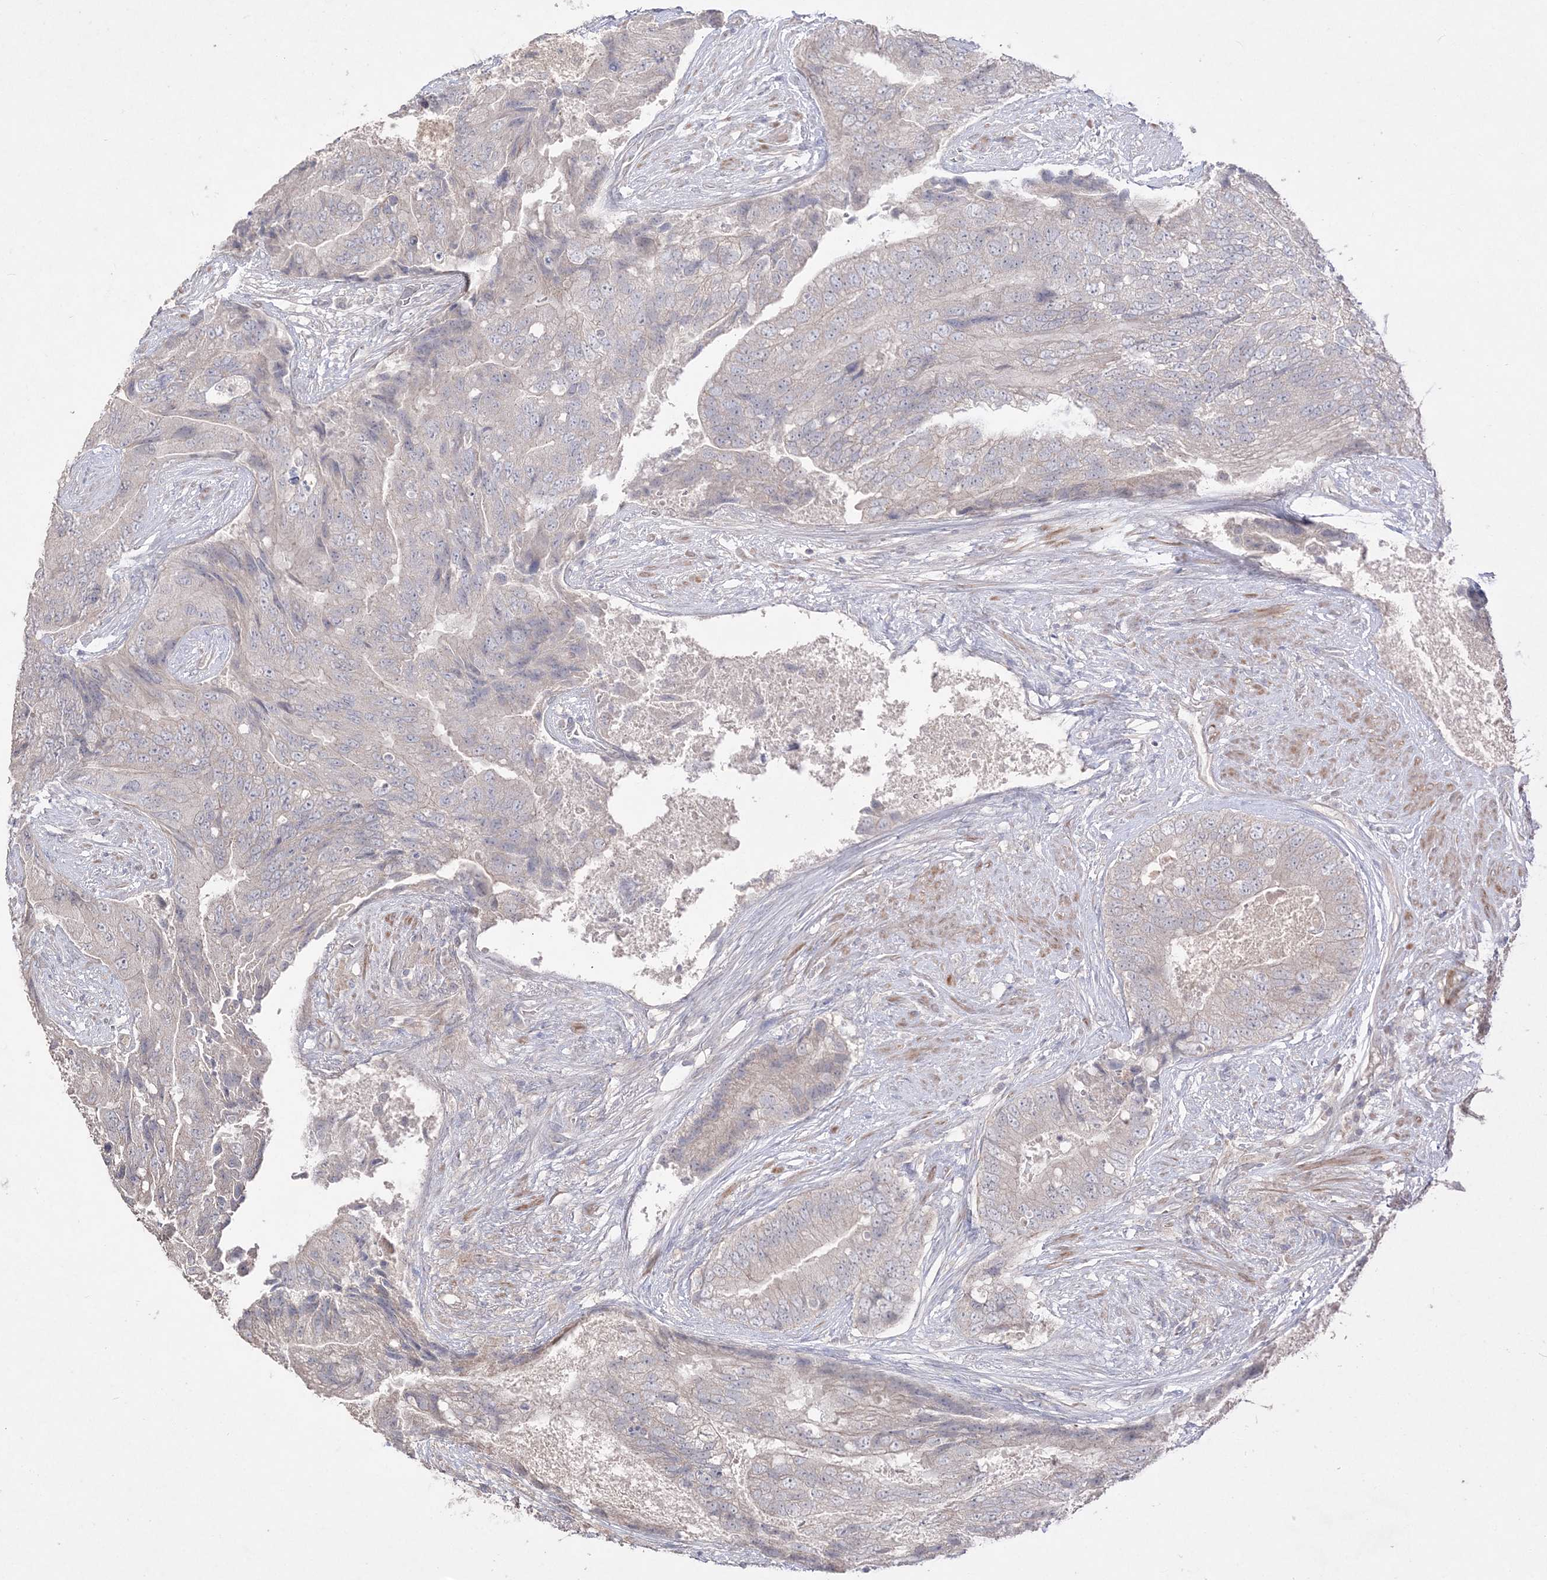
{"staining": {"intensity": "negative", "quantity": "none", "location": "none"}, "tissue": "prostate cancer", "cell_type": "Tumor cells", "image_type": "cancer", "snomed": [{"axis": "morphology", "description": "Adenocarcinoma, High grade"}, {"axis": "topography", "description": "Prostate"}], "caption": "Tumor cells are negative for protein expression in human prostate cancer. Nuclei are stained in blue.", "gene": "SH3BP4", "patient": {"sex": "male", "age": 70}}